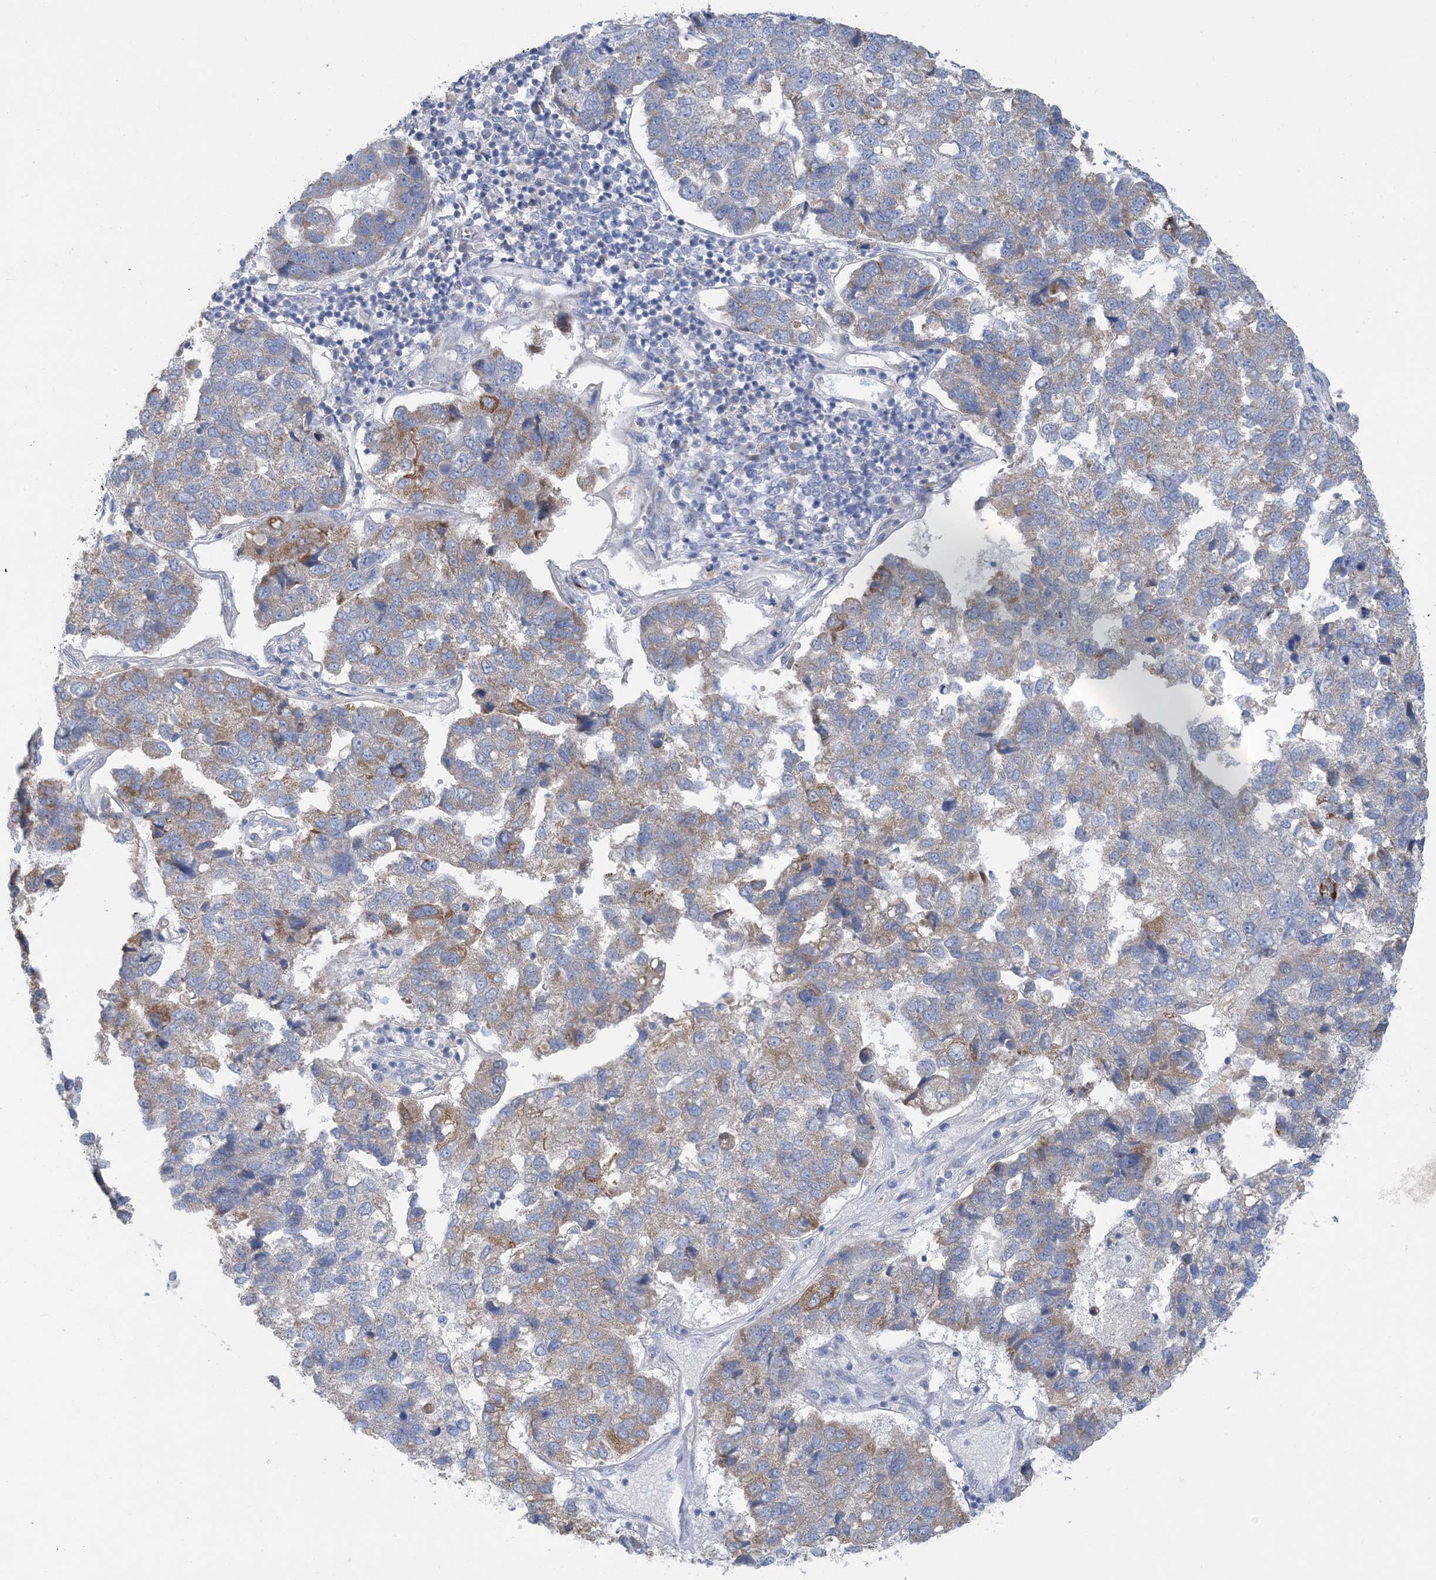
{"staining": {"intensity": "moderate", "quantity": "<25%", "location": "cytoplasmic/membranous"}, "tissue": "pancreatic cancer", "cell_type": "Tumor cells", "image_type": "cancer", "snomed": [{"axis": "morphology", "description": "Adenocarcinoma, NOS"}, {"axis": "topography", "description": "Pancreas"}], "caption": "Immunohistochemistry (IHC) (DAB) staining of pancreatic adenocarcinoma exhibits moderate cytoplasmic/membranous protein expression in about <25% of tumor cells.", "gene": "ZCCHC18", "patient": {"sex": "female", "age": 61}}